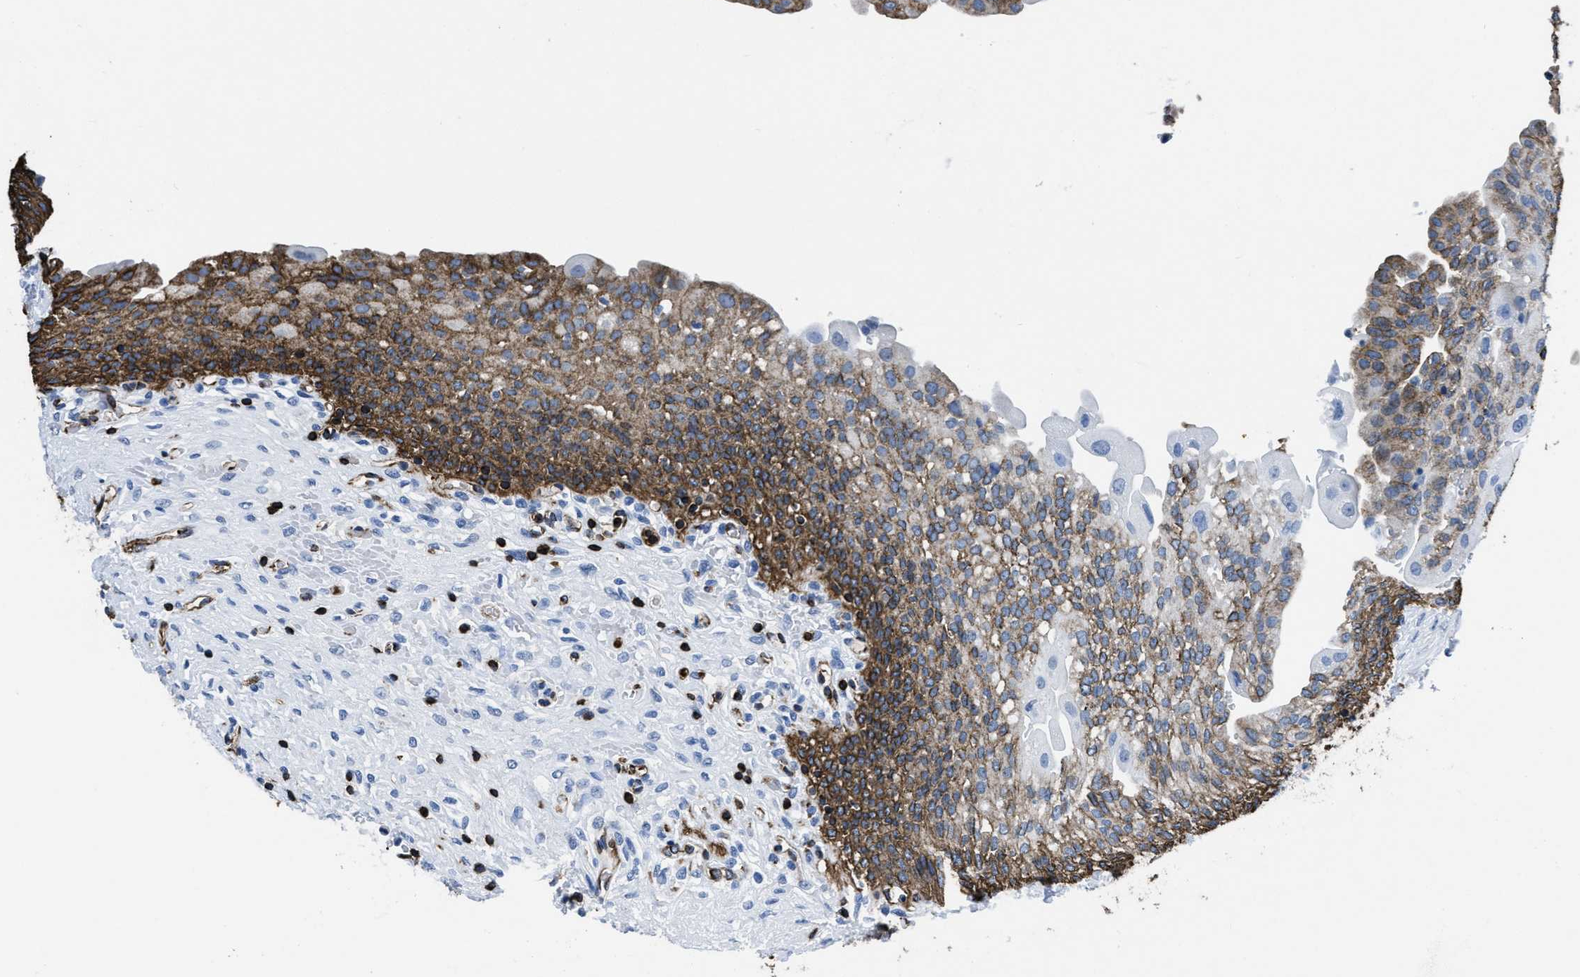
{"staining": {"intensity": "strong", "quantity": ">75%", "location": "cytoplasmic/membranous"}, "tissue": "urinary bladder", "cell_type": "Urothelial cells", "image_type": "normal", "snomed": [{"axis": "morphology", "description": "Urothelial carcinoma, High grade"}, {"axis": "topography", "description": "Urinary bladder"}], "caption": "IHC (DAB) staining of benign human urinary bladder displays strong cytoplasmic/membranous protein positivity in approximately >75% of urothelial cells.", "gene": "ITGA3", "patient": {"sex": "male", "age": 46}}